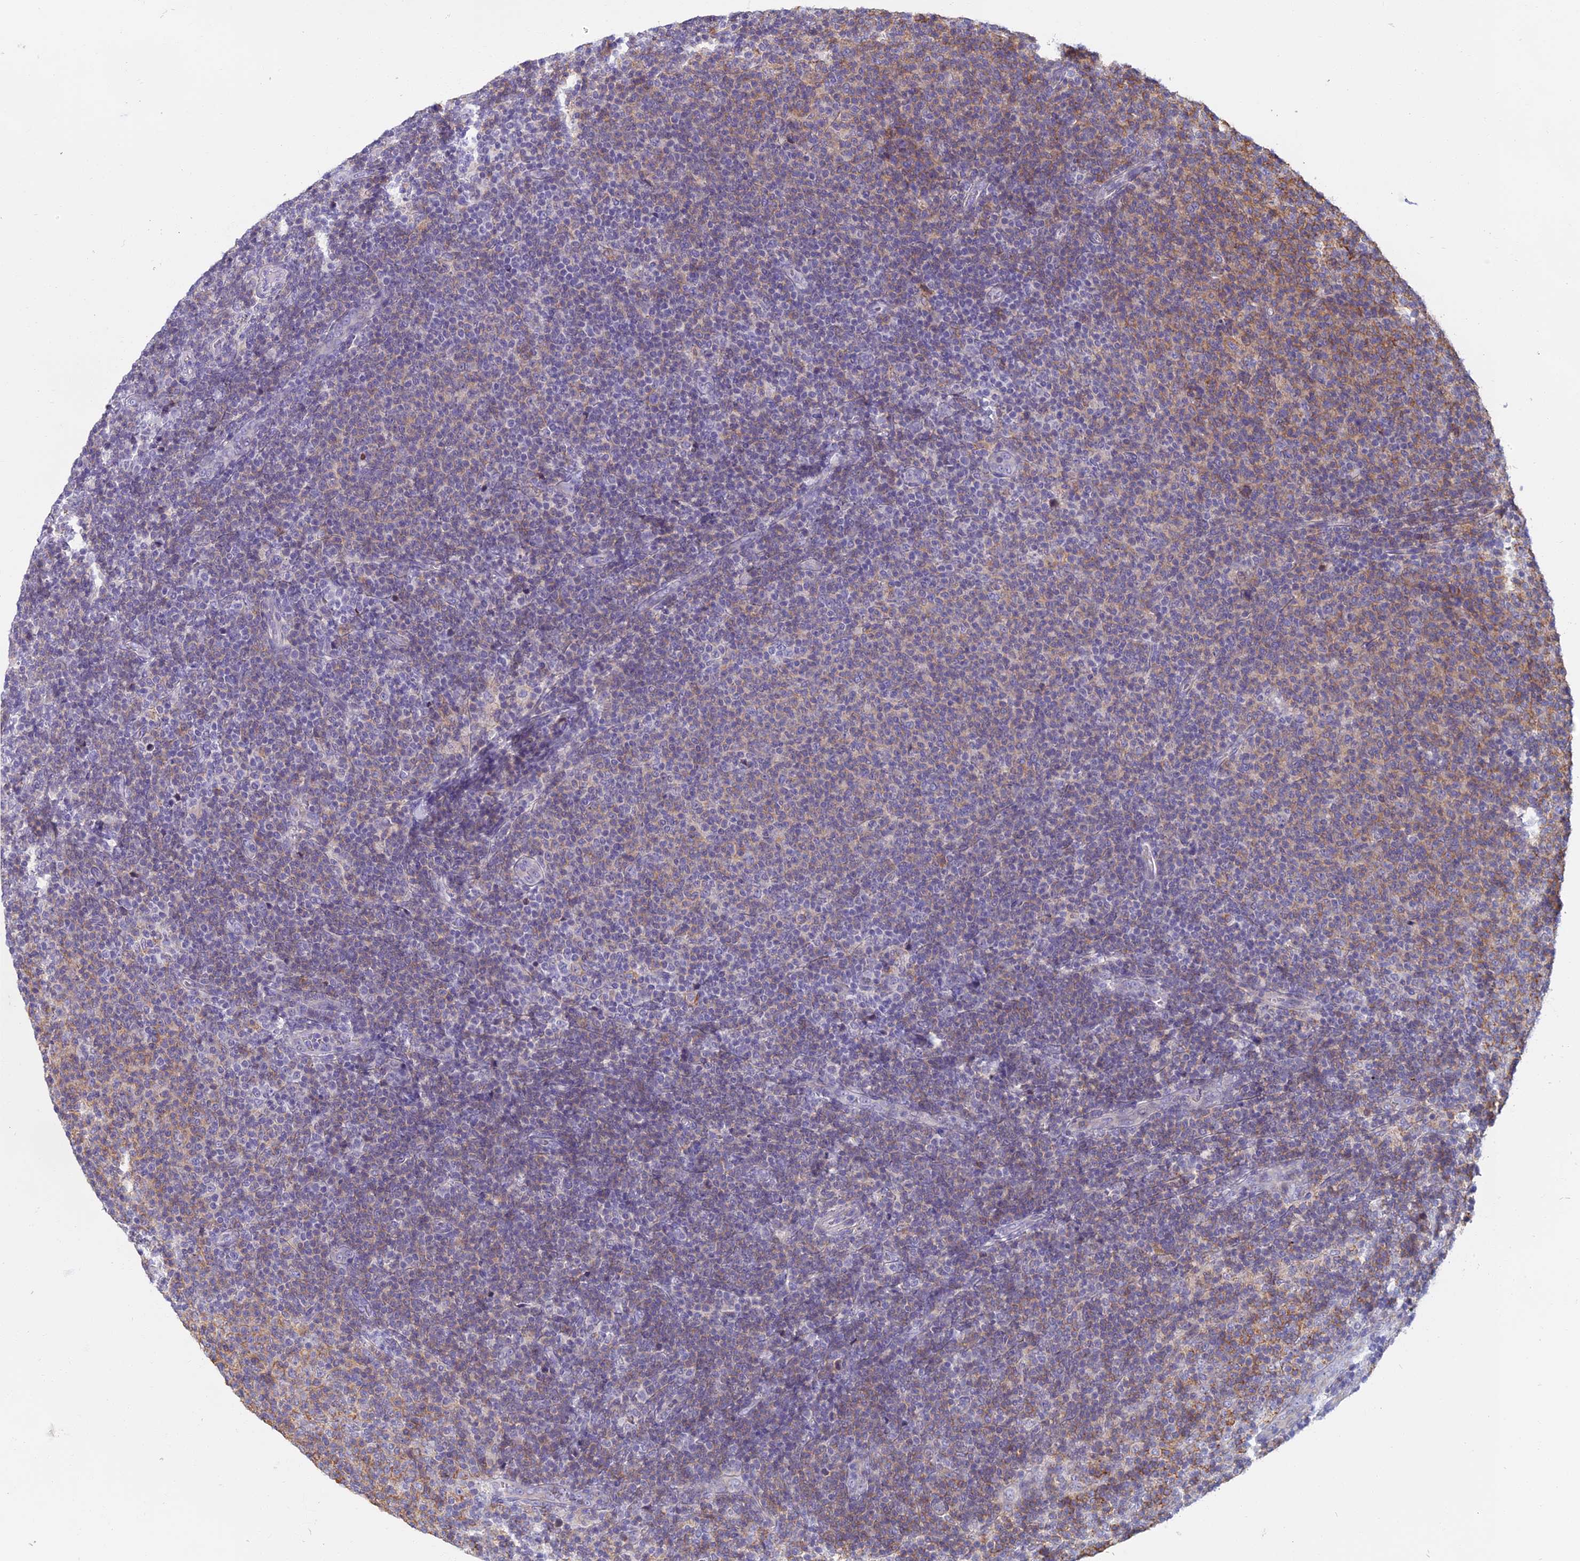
{"staining": {"intensity": "weak", "quantity": "<25%", "location": "cytoplasmic/membranous"}, "tissue": "lymphoma", "cell_type": "Tumor cells", "image_type": "cancer", "snomed": [{"axis": "morphology", "description": "Malignant lymphoma, non-Hodgkin's type, Low grade"}, {"axis": "topography", "description": "Lymph node"}], "caption": "Immunohistochemical staining of lymphoma displays no significant staining in tumor cells. Brightfield microscopy of IHC stained with DAB (3,3'-diaminobenzidine) (brown) and hematoxylin (blue), captured at high magnification.", "gene": "EDAR", "patient": {"sex": "male", "age": 66}}